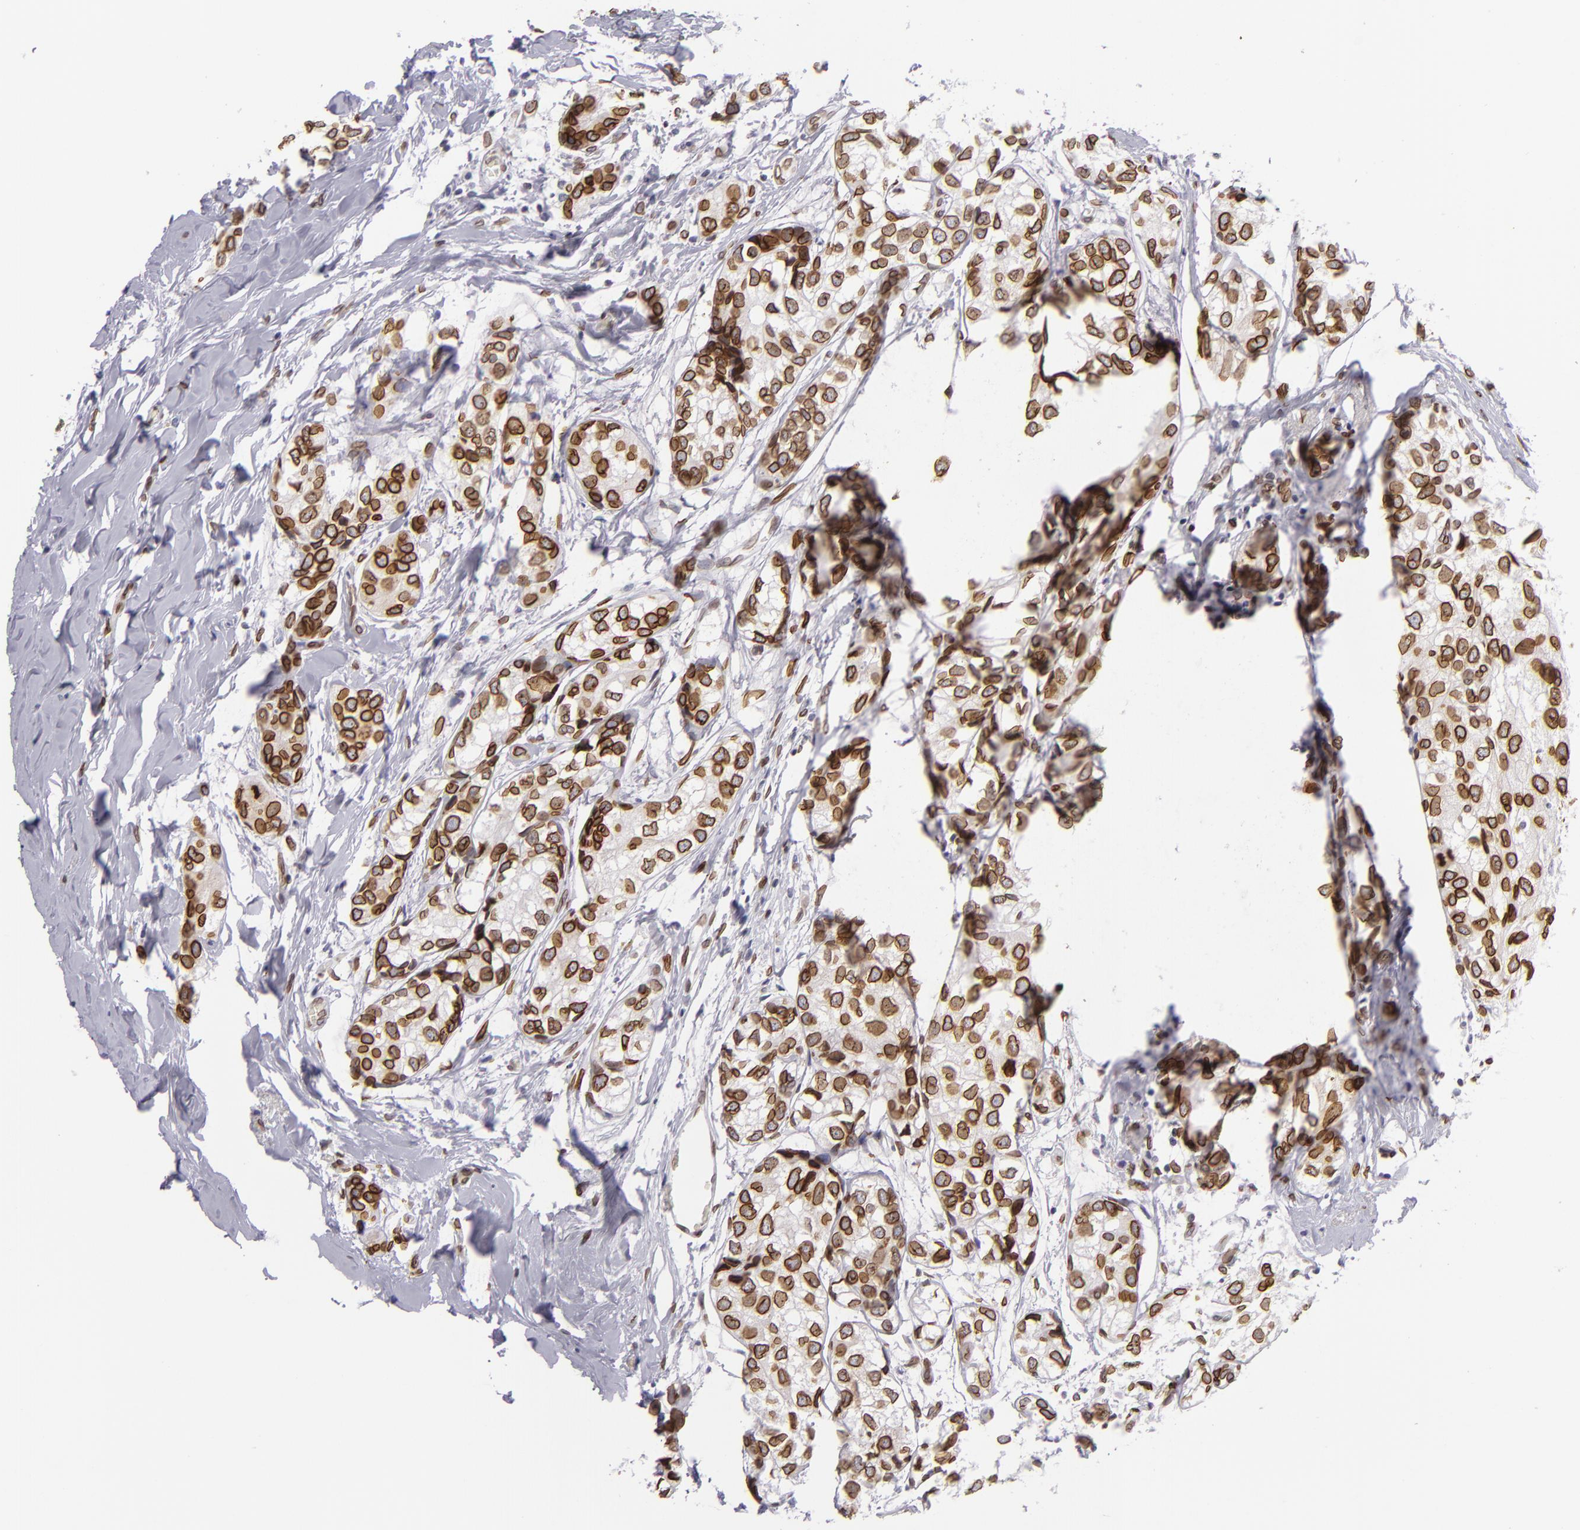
{"staining": {"intensity": "strong", "quantity": ">75%", "location": "nuclear"}, "tissue": "breast cancer", "cell_type": "Tumor cells", "image_type": "cancer", "snomed": [{"axis": "morphology", "description": "Duct carcinoma"}, {"axis": "topography", "description": "Breast"}], "caption": "The histopathology image demonstrates staining of breast cancer, revealing strong nuclear protein staining (brown color) within tumor cells. The staining was performed using DAB to visualize the protein expression in brown, while the nuclei were stained in blue with hematoxylin (Magnification: 20x).", "gene": "EMD", "patient": {"sex": "female", "age": 68}}